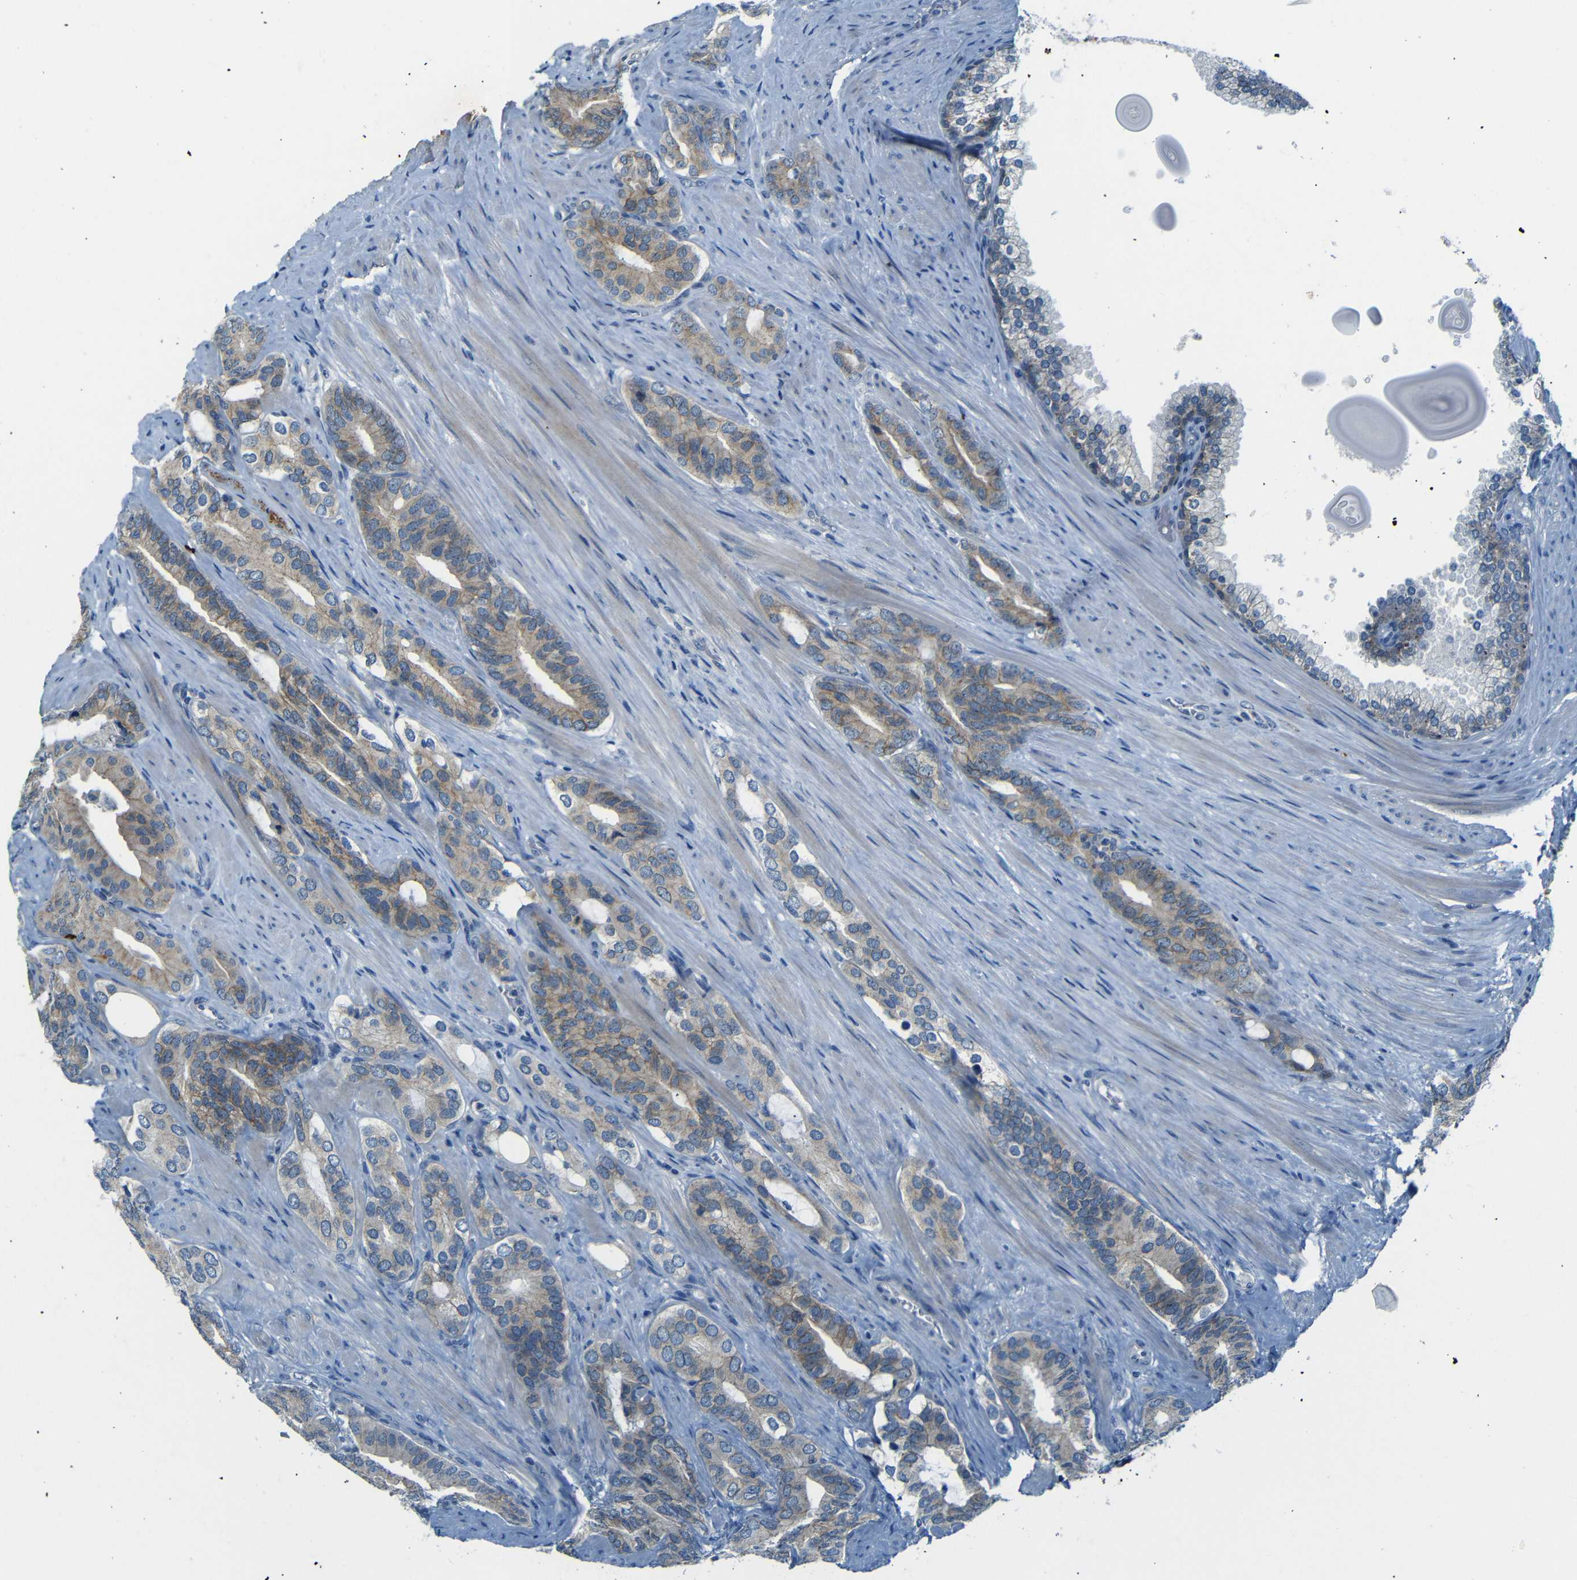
{"staining": {"intensity": "moderate", "quantity": ">75%", "location": "cytoplasmic/membranous"}, "tissue": "prostate cancer", "cell_type": "Tumor cells", "image_type": "cancer", "snomed": [{"axis": "morphology", "description": "Adenocarcinoma, Low grade"}, {"axis": "topography", "description": "Prostate"}], "caption": "Approximately >75% of tumor cells in low-grade adenocarcinoma (prostate) exhibit moderate cytoplasmic/membranous protein positivity as visualized by brown immunohistochemical staining.", "gene": "ANK3", "patient": {"sex": "male", "age": 63}}